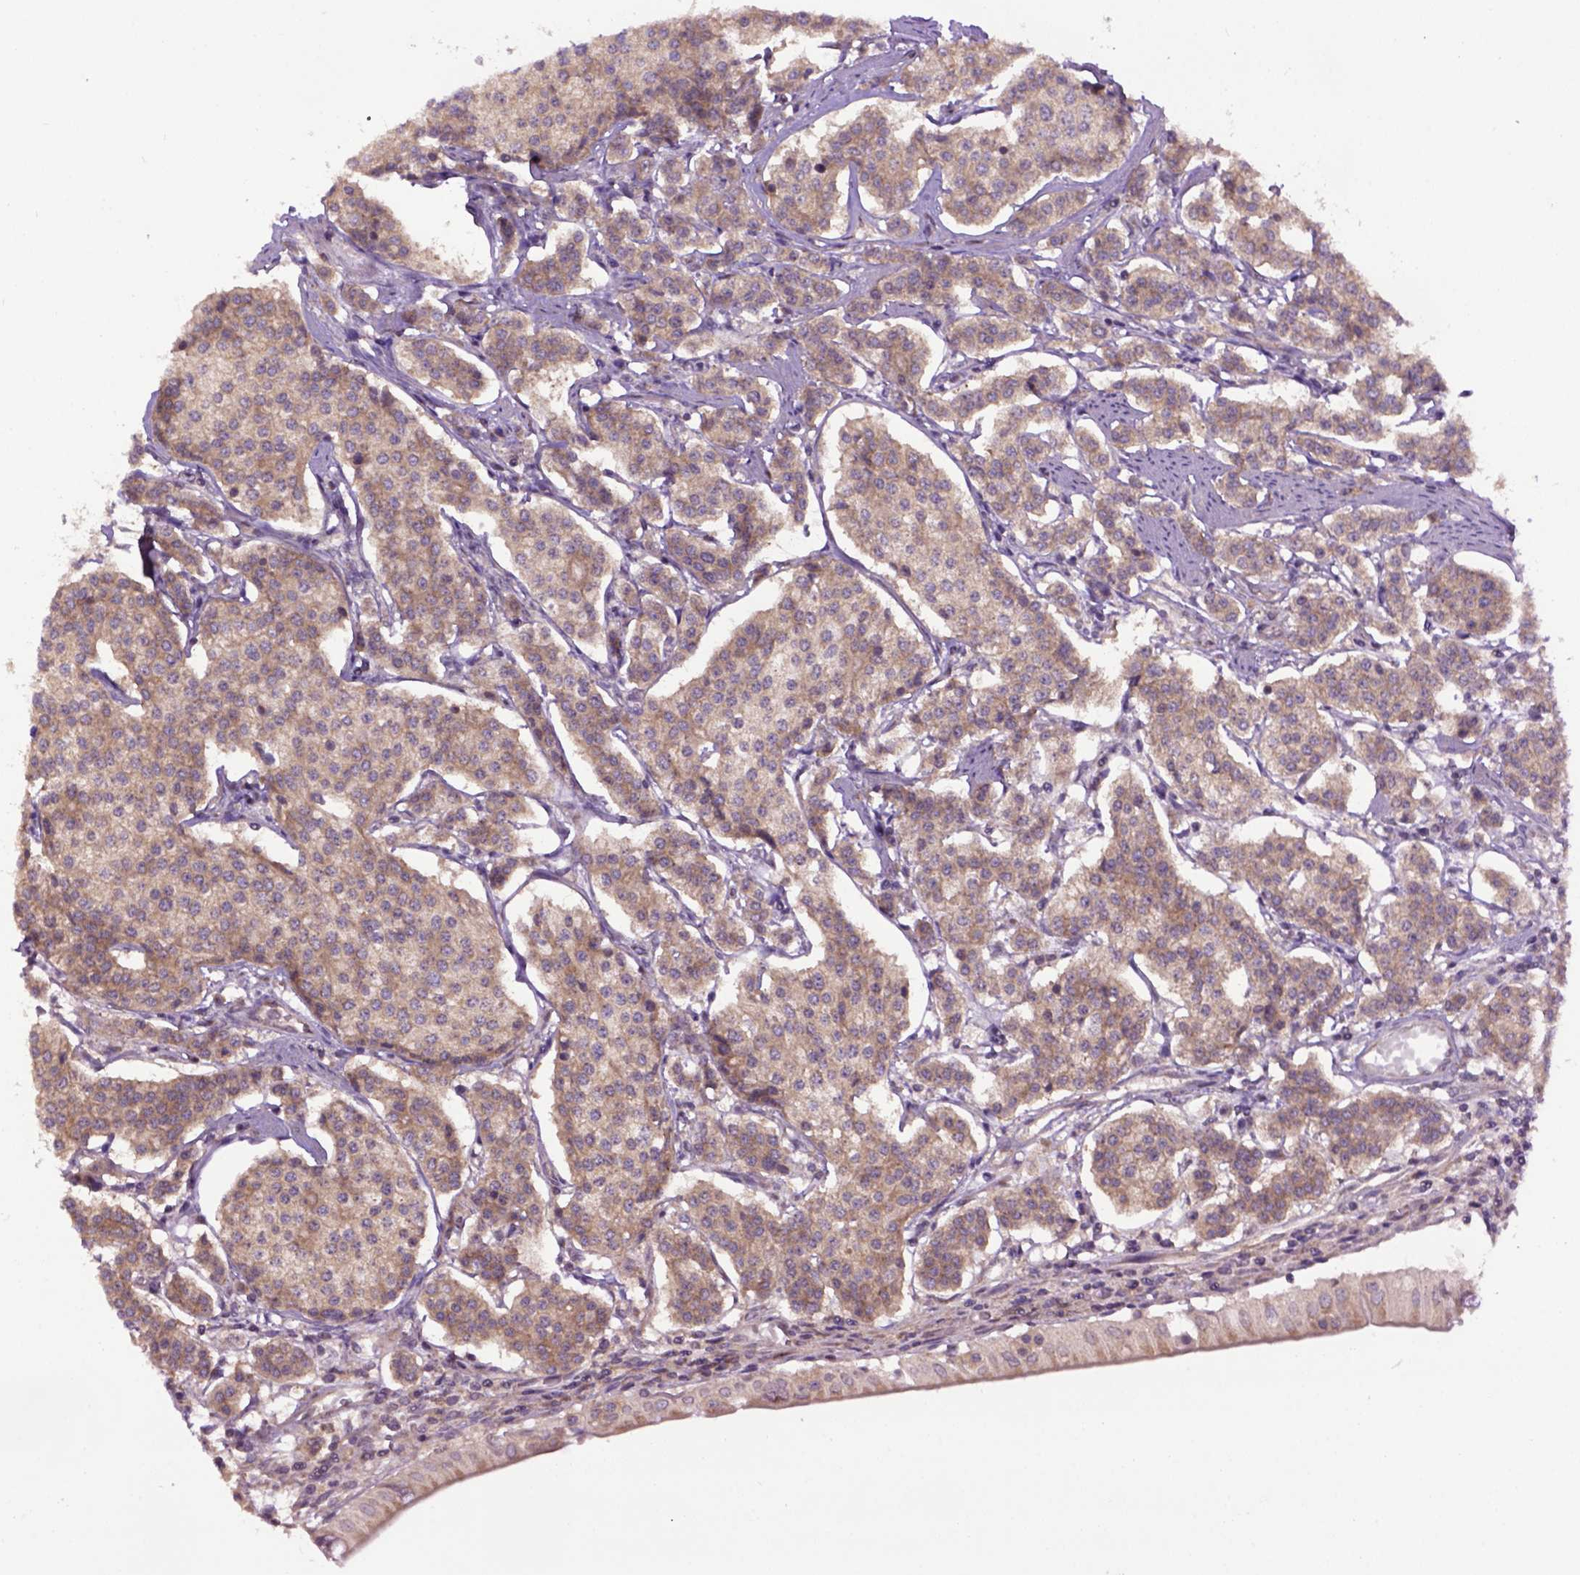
{"staining": {"intensity": "moderate", "quantity": ">75%", "location": "cytoplasmic/membranous"}, "tissue": "carcinoid", "cell_type": "Tumor cells", "image_type": "cancer", "snomed": [{"axis": "morphology", "description": "Carcinoid, malignant, NOS"}, {"axis": "topography", "description": "Small intestine"}], "caption": "Malignant carcinoid stained with a brown dye exhibits moderate cytoplasmic/membranous positive expression in approximately >75% of tumor cells.", "gene": "WDR48", "patient": {"sex": "female", "age": 65}}